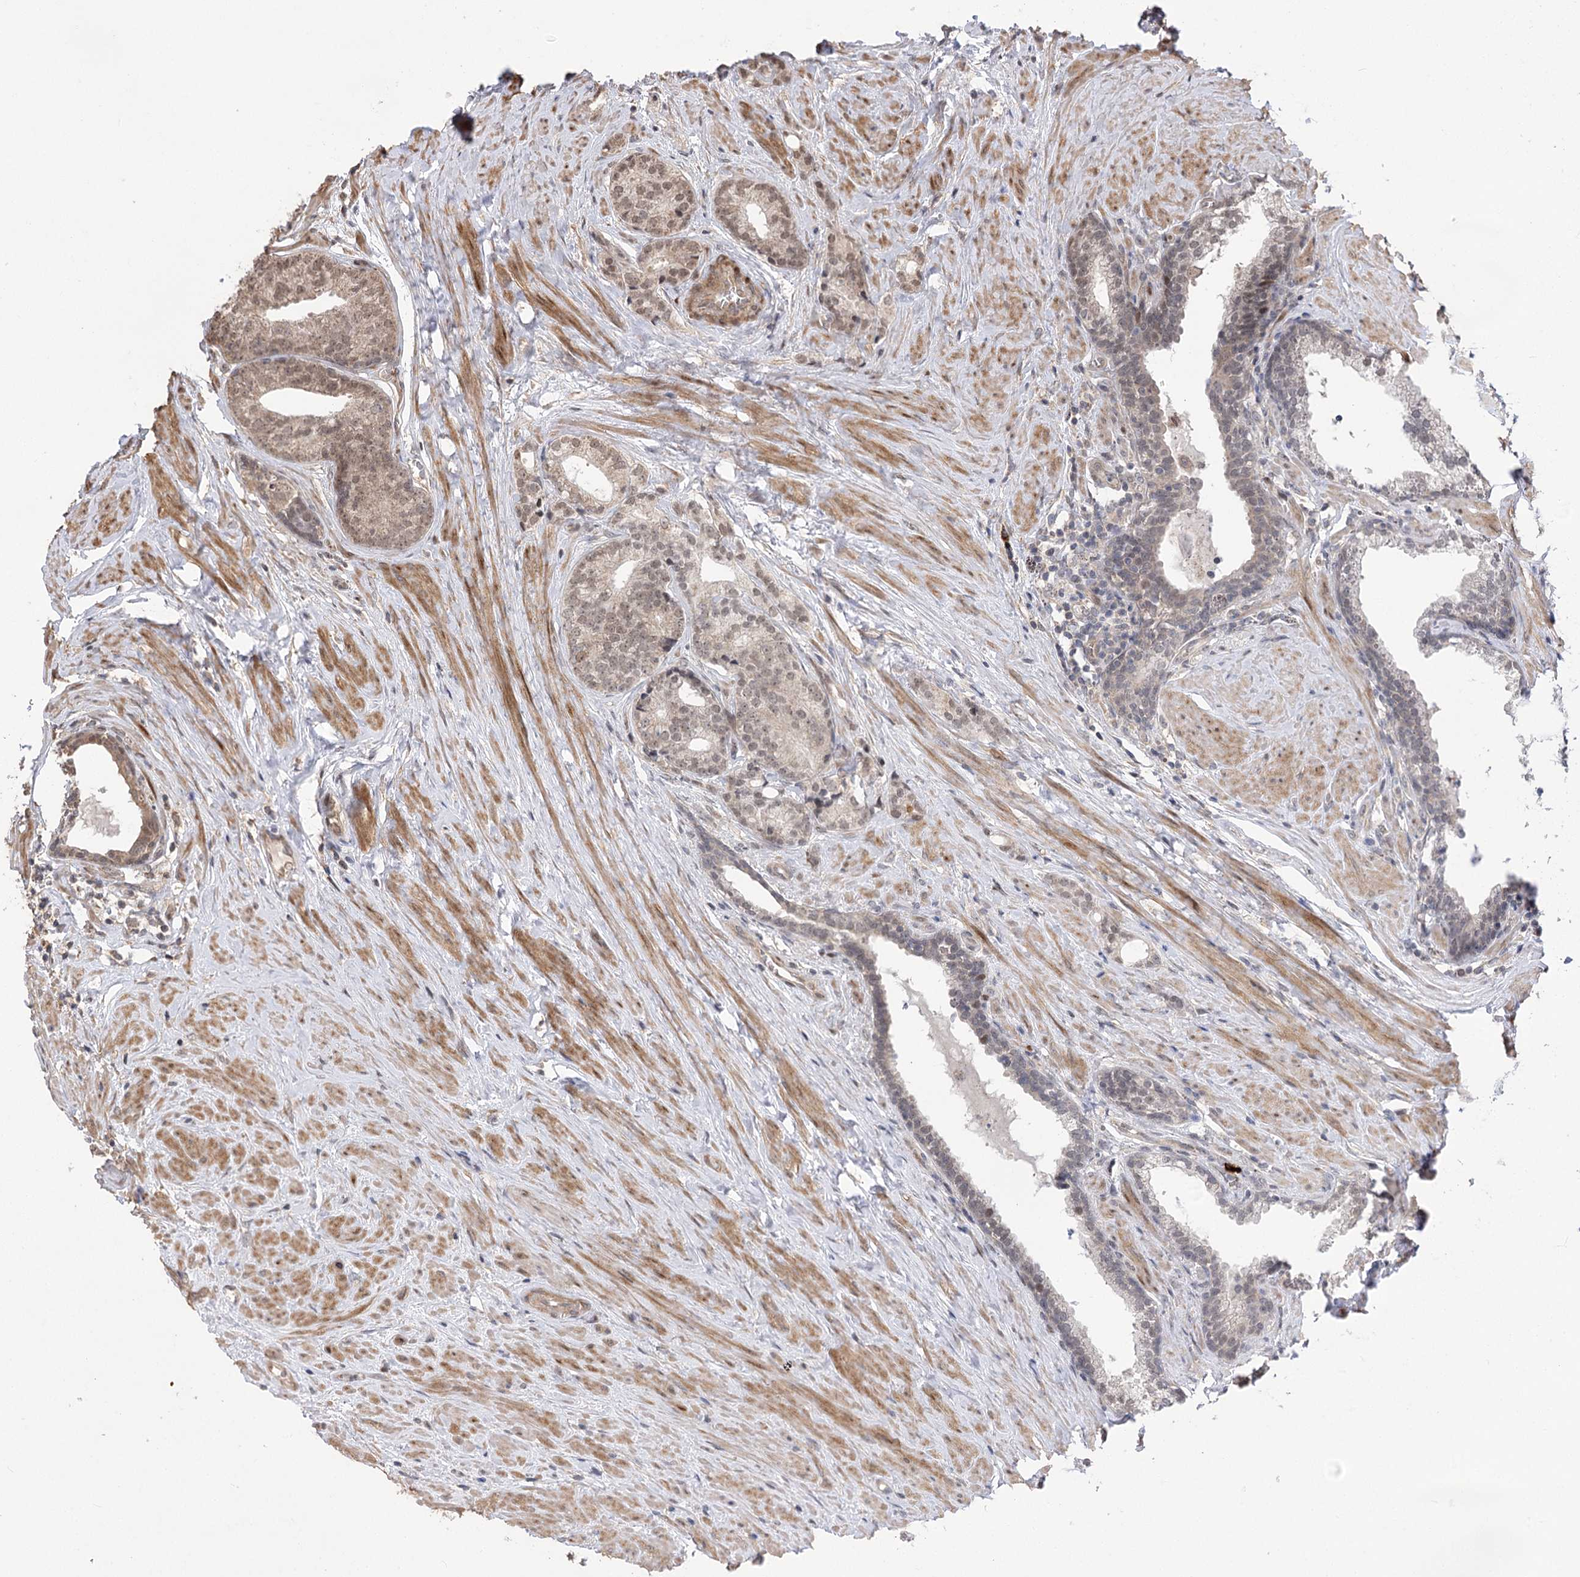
{"staining": {"intensity": "weak", "quantity": ">75%", "location": "cytoplasmic/membranous,nuclear"}, "tissue": "prostate cancer", "cell_type": "Tumor cells", "image_type": "cancer", "snomed": [{"axis": "morphology", "description": "Adenocarcinoma, Low grade"}, {"axis": "topography", "description": "Prostate"}], "caption": "Protein positivity by immunohistochemistry (IHC) exhibits weak cytoplasmic/membranous and nuclear staining in about >75% of tumor cells in prostate low-grade adenocarcinoma.", "gene": "TENM2", "patient": {"sex": "male", "age": 71}}